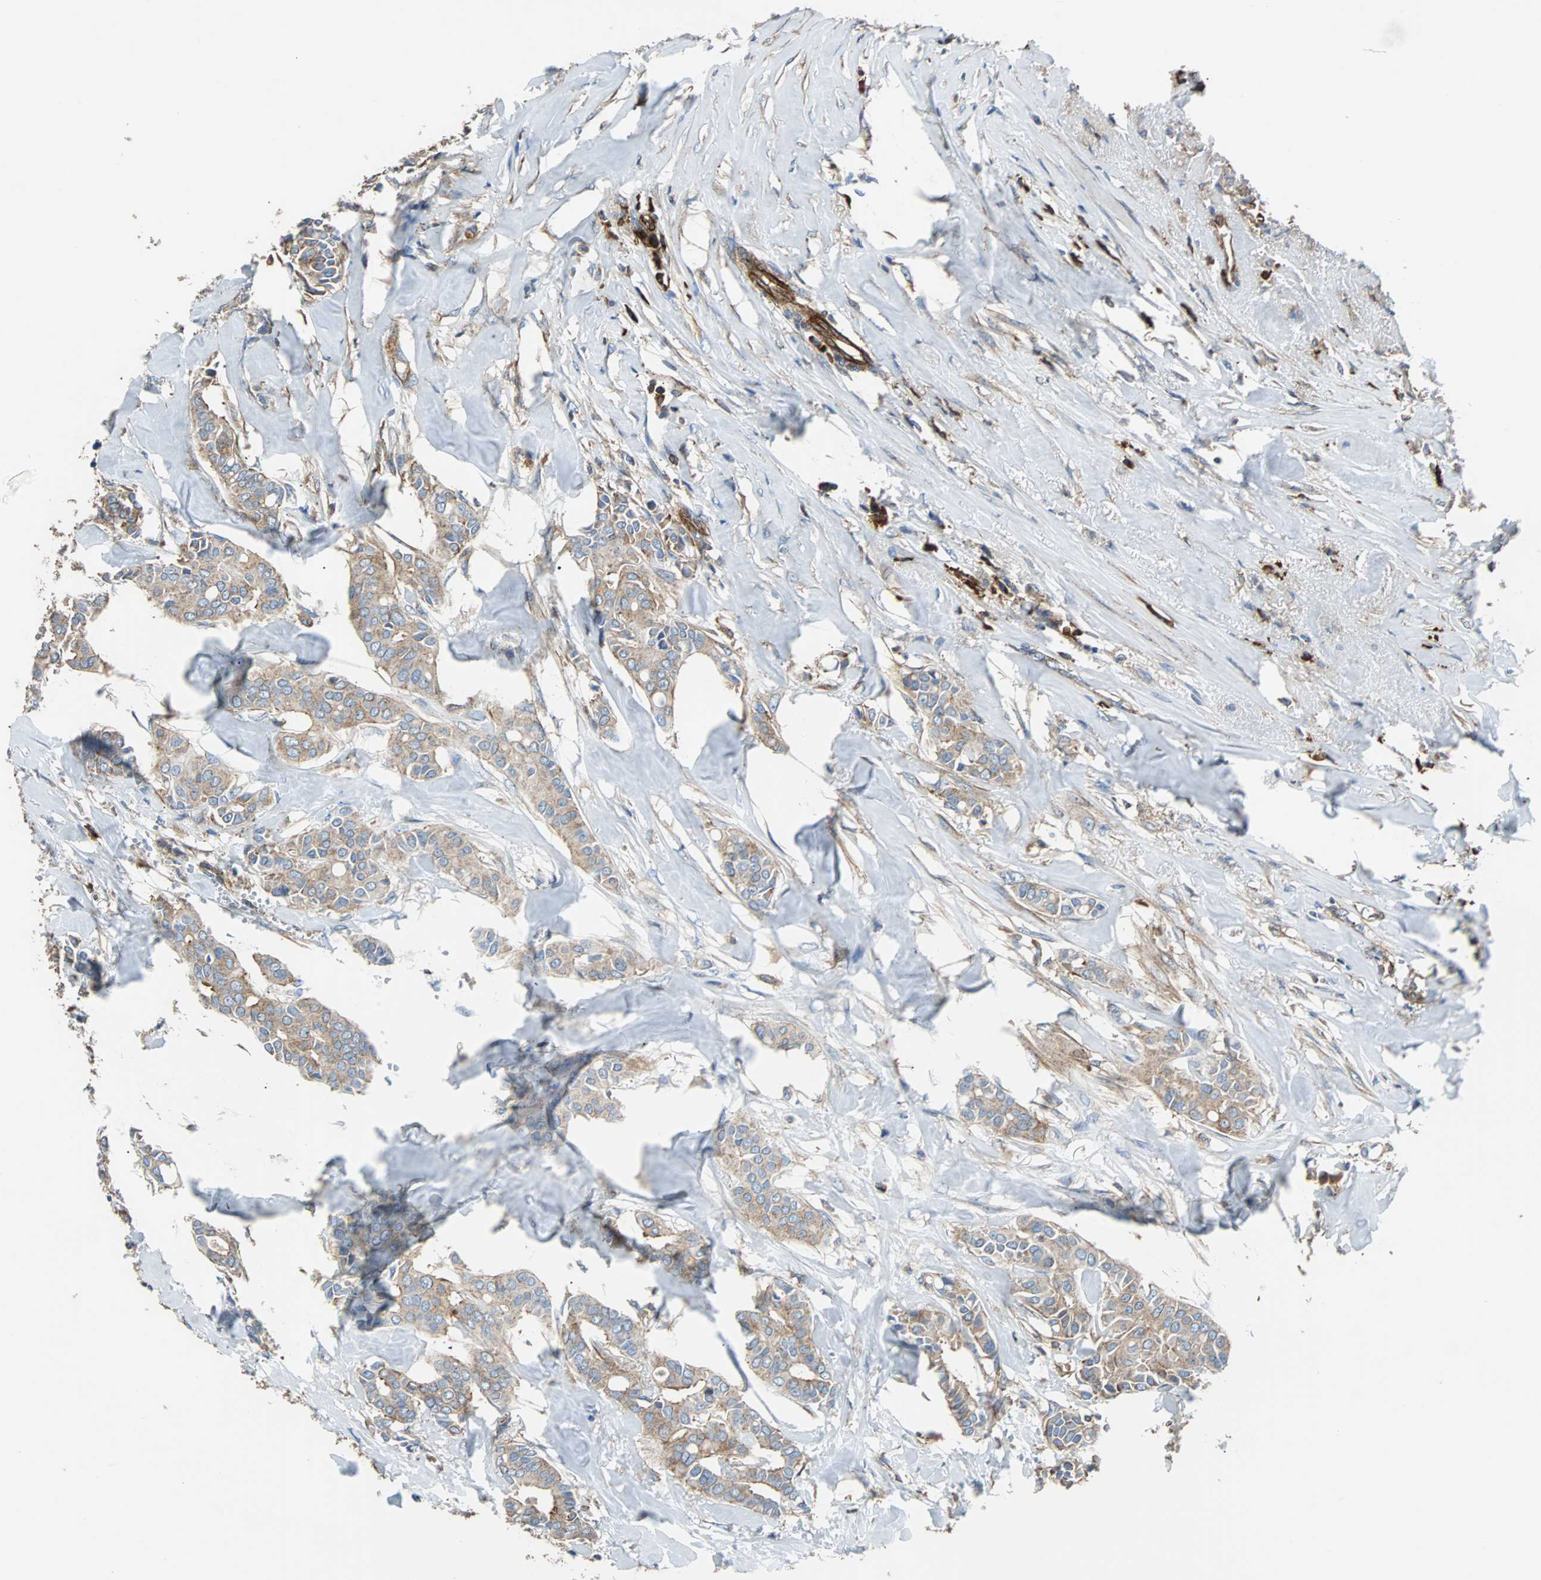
{"staining": {"intensity": "moderate", "quantity": ">75%", "location": "cytoplasmic/membranous"}, "tissue": "head and neck cancer", "cell_type": "Tumor cells", "image_type": "cancer", "snomed": [{"axis": "morphology", "description": "Adenocarcinoma, NOS"}, {"axis": "topography", "description": "Salivary gland"}, {"axis": "topography", "description": "Head-Neck"}], "caption": "Immunohistochemistry (DAB (3,3'-diaminobenzidine)) staining of head and neck cancer (adenocarcinoma) shows moderate cytoplasmic/membranous protein staining in about >75% of tumor cells.", "gene": "PLCG2", "patient": {"sex": "female", "age": 59}}